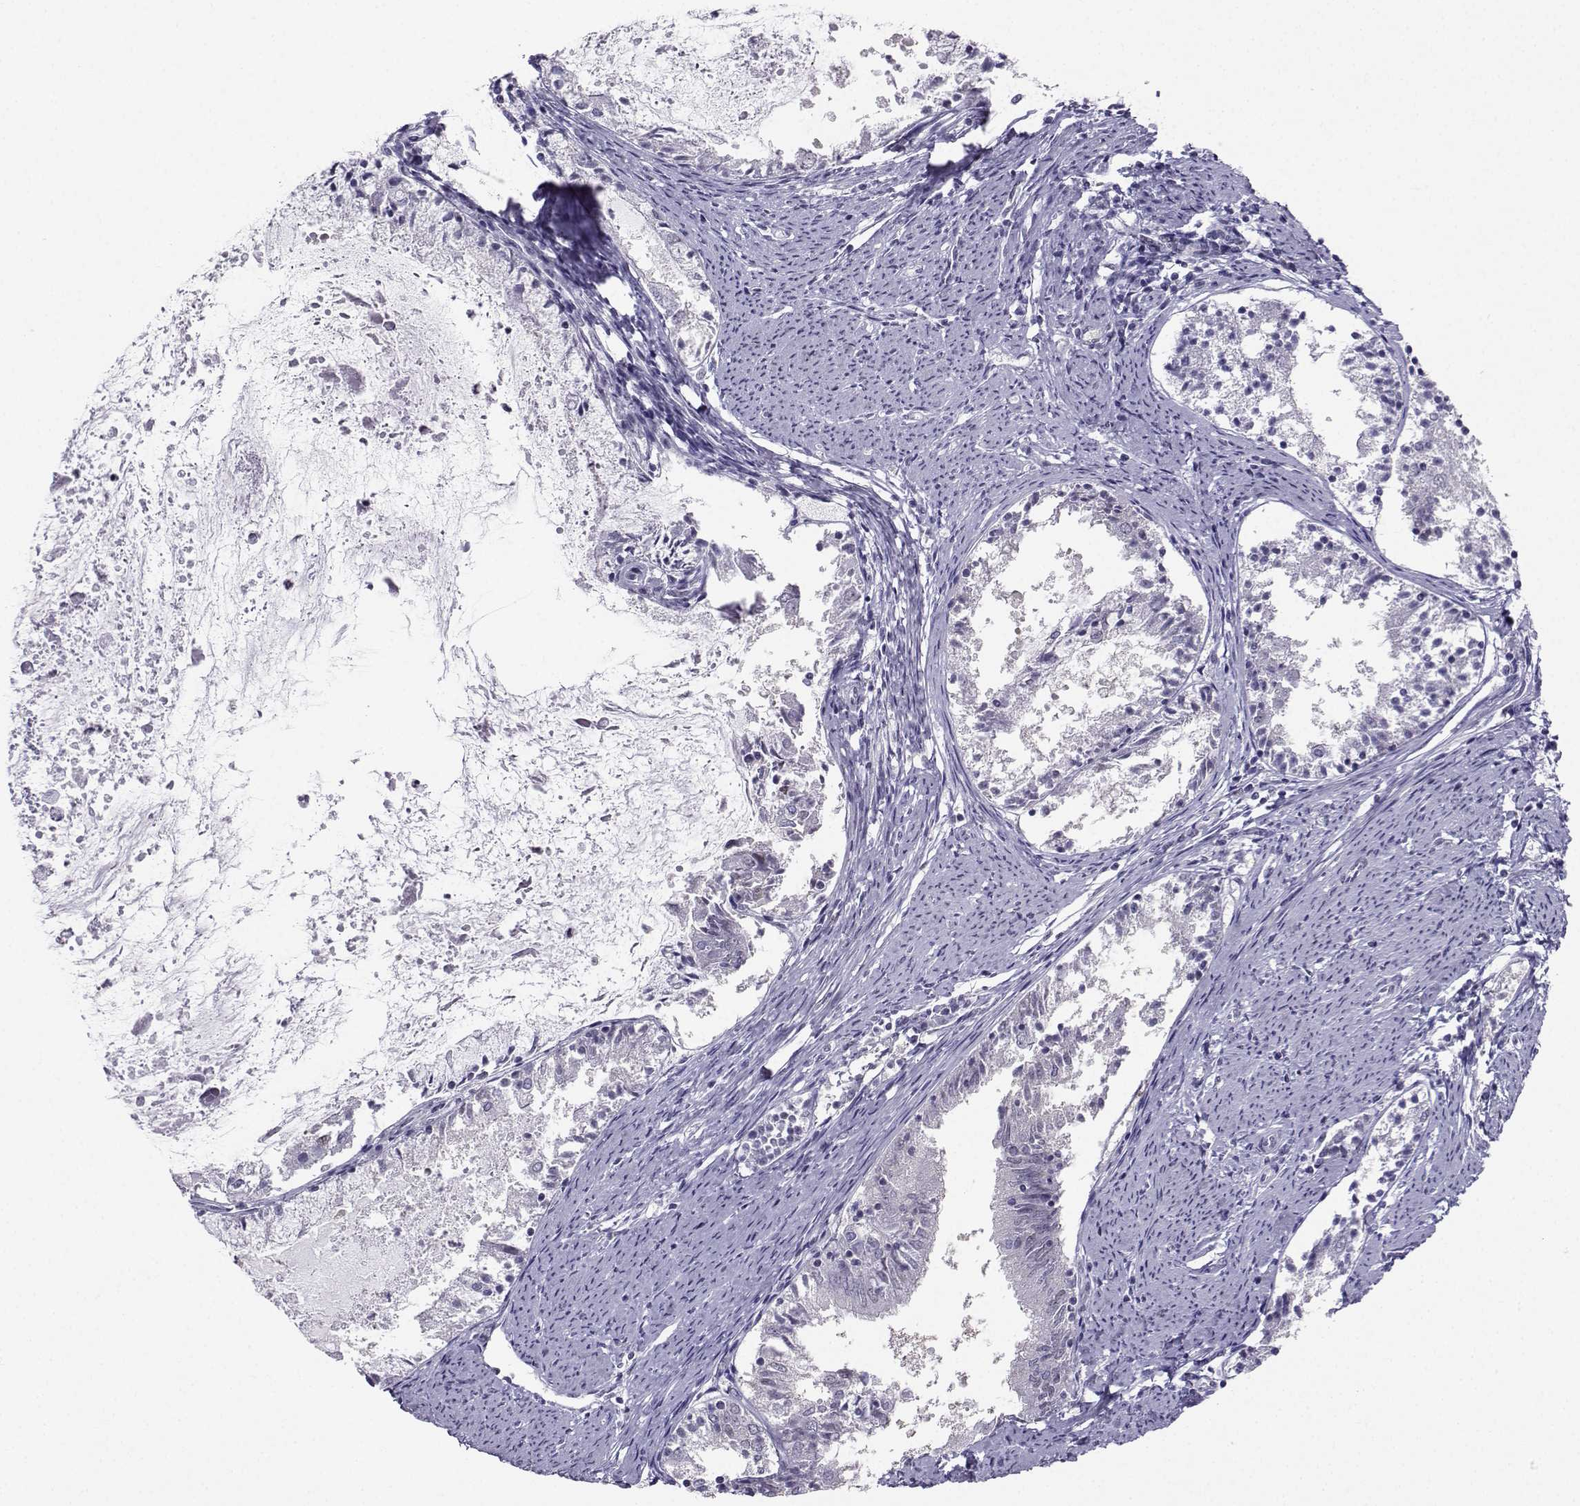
{"staining": {"intensity": "negative", "quantity": "none", "location": "none"}, "tissue": "endometrial cancer", "cell_type": "Tumor cells", "image_type": "cancer", "snomed": [{"axis": "morphology", "description": "Adenocarcinoma, NOS"}, {"axis": "topography", "description": "Endometrium"}], "caption": "Immunohistochemical staining of human adenocarcinoma (endometrial) reveals no significant positivity in tumor cells. The staining is performed using DAB (3,3'-diaminobenzidine) brown chromogen with nuclei counter-stained in using hematoxylin.", "gene": "TEDC2", "patient": {"sex": "female", "age": 57}}